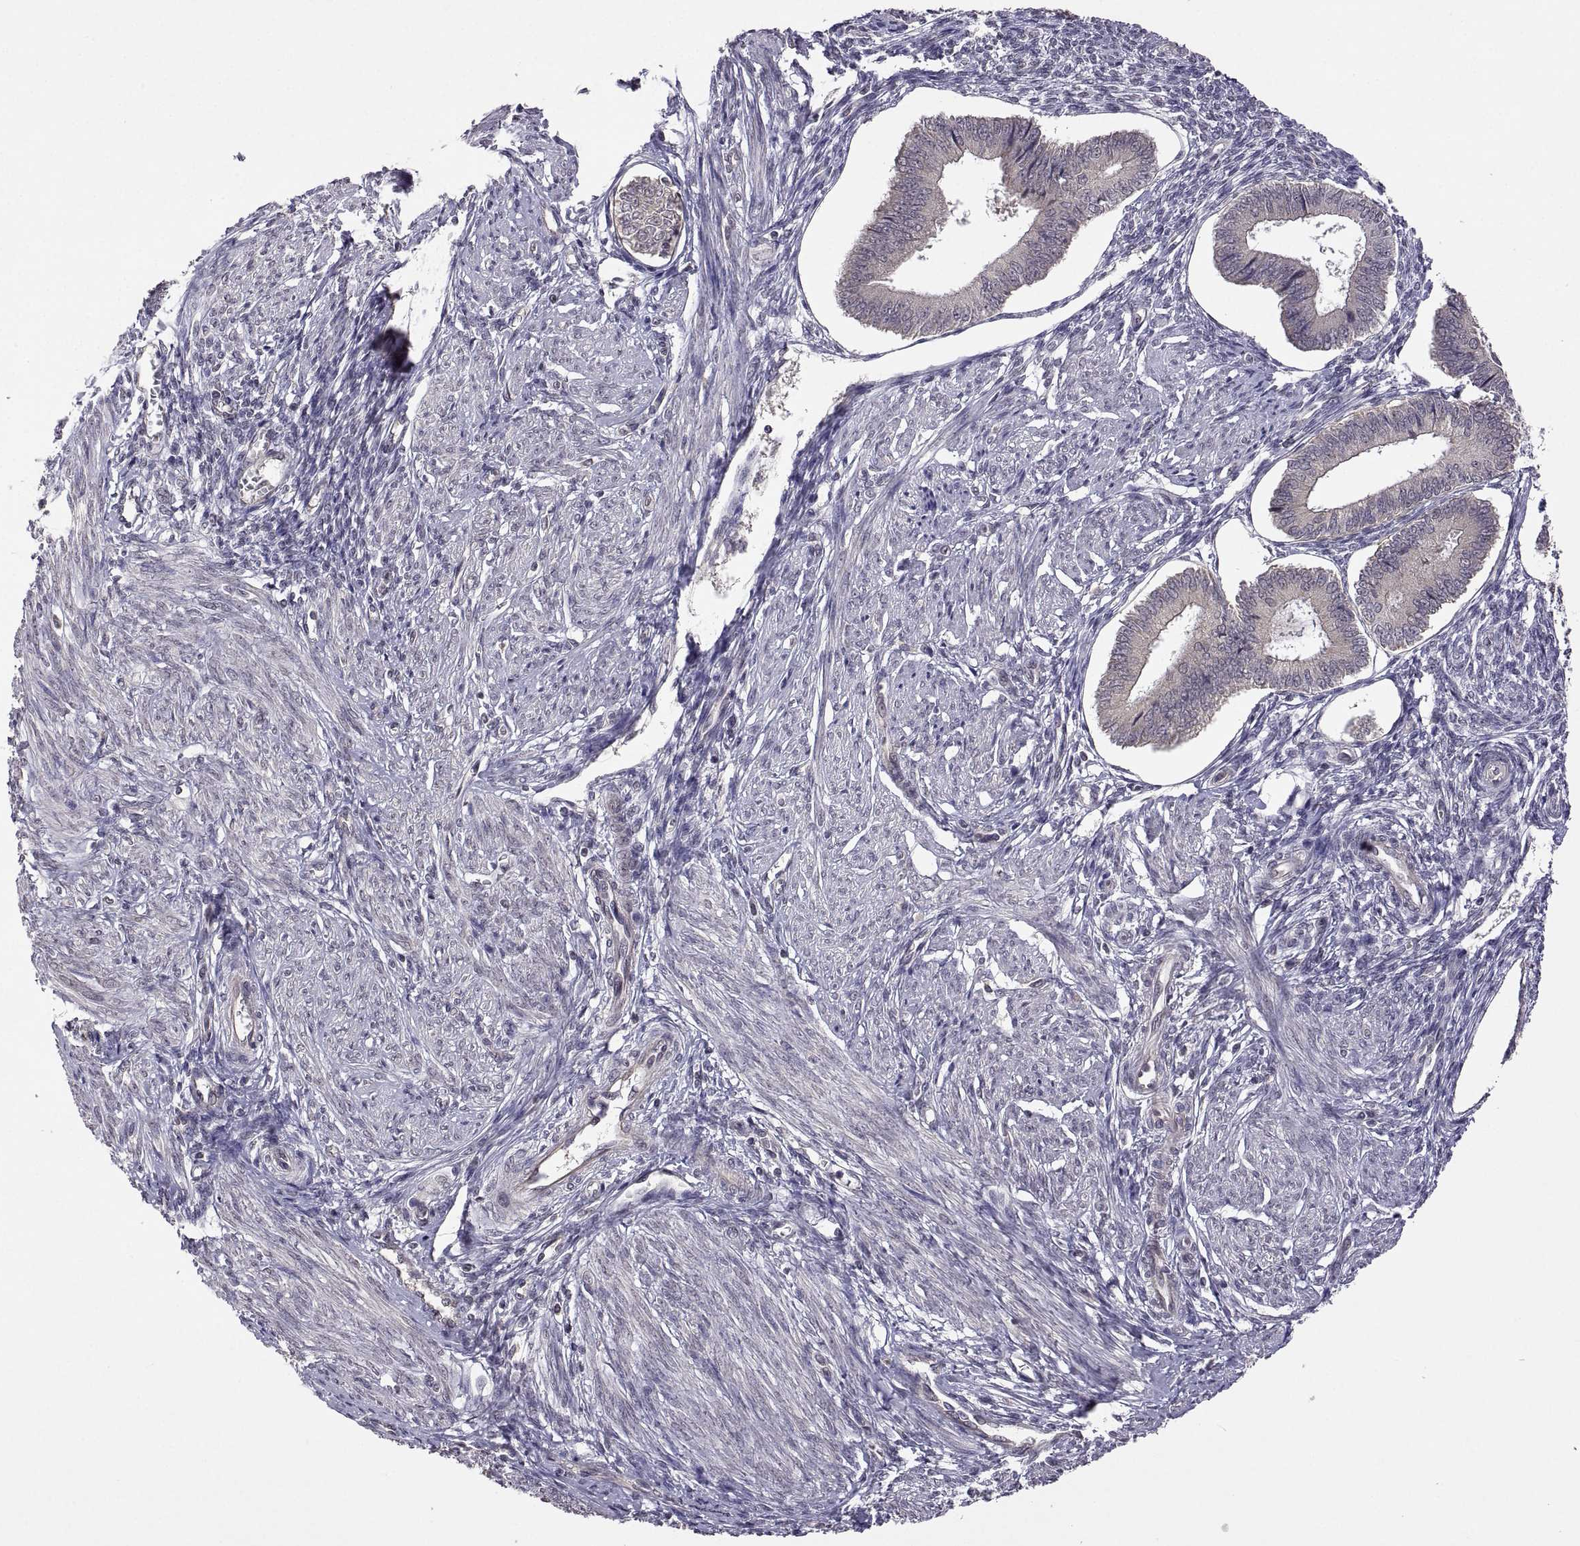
{"staining": {"intensity": "negative", "quantity": "none", "location": "none"}, "tissue": "endometrium", "cell_type": "Cells in endometrial stroma", "image_type": "normal", "snomed": [{"axis": "morphology", "description": "Normal tissue, NOS"}, {"axis": "topography", "description": "Endometrium"}], "caption": "The immunohistochemistry micrograph has no significant expression in cells in endometrial stroma of endometrium. (DAB (3,3'-diaminobenzidine) immunohistochemistry with hematoxylin counter stain).", "gene": "LAMA1", "patient": {"sex": "female", "age": 42}}